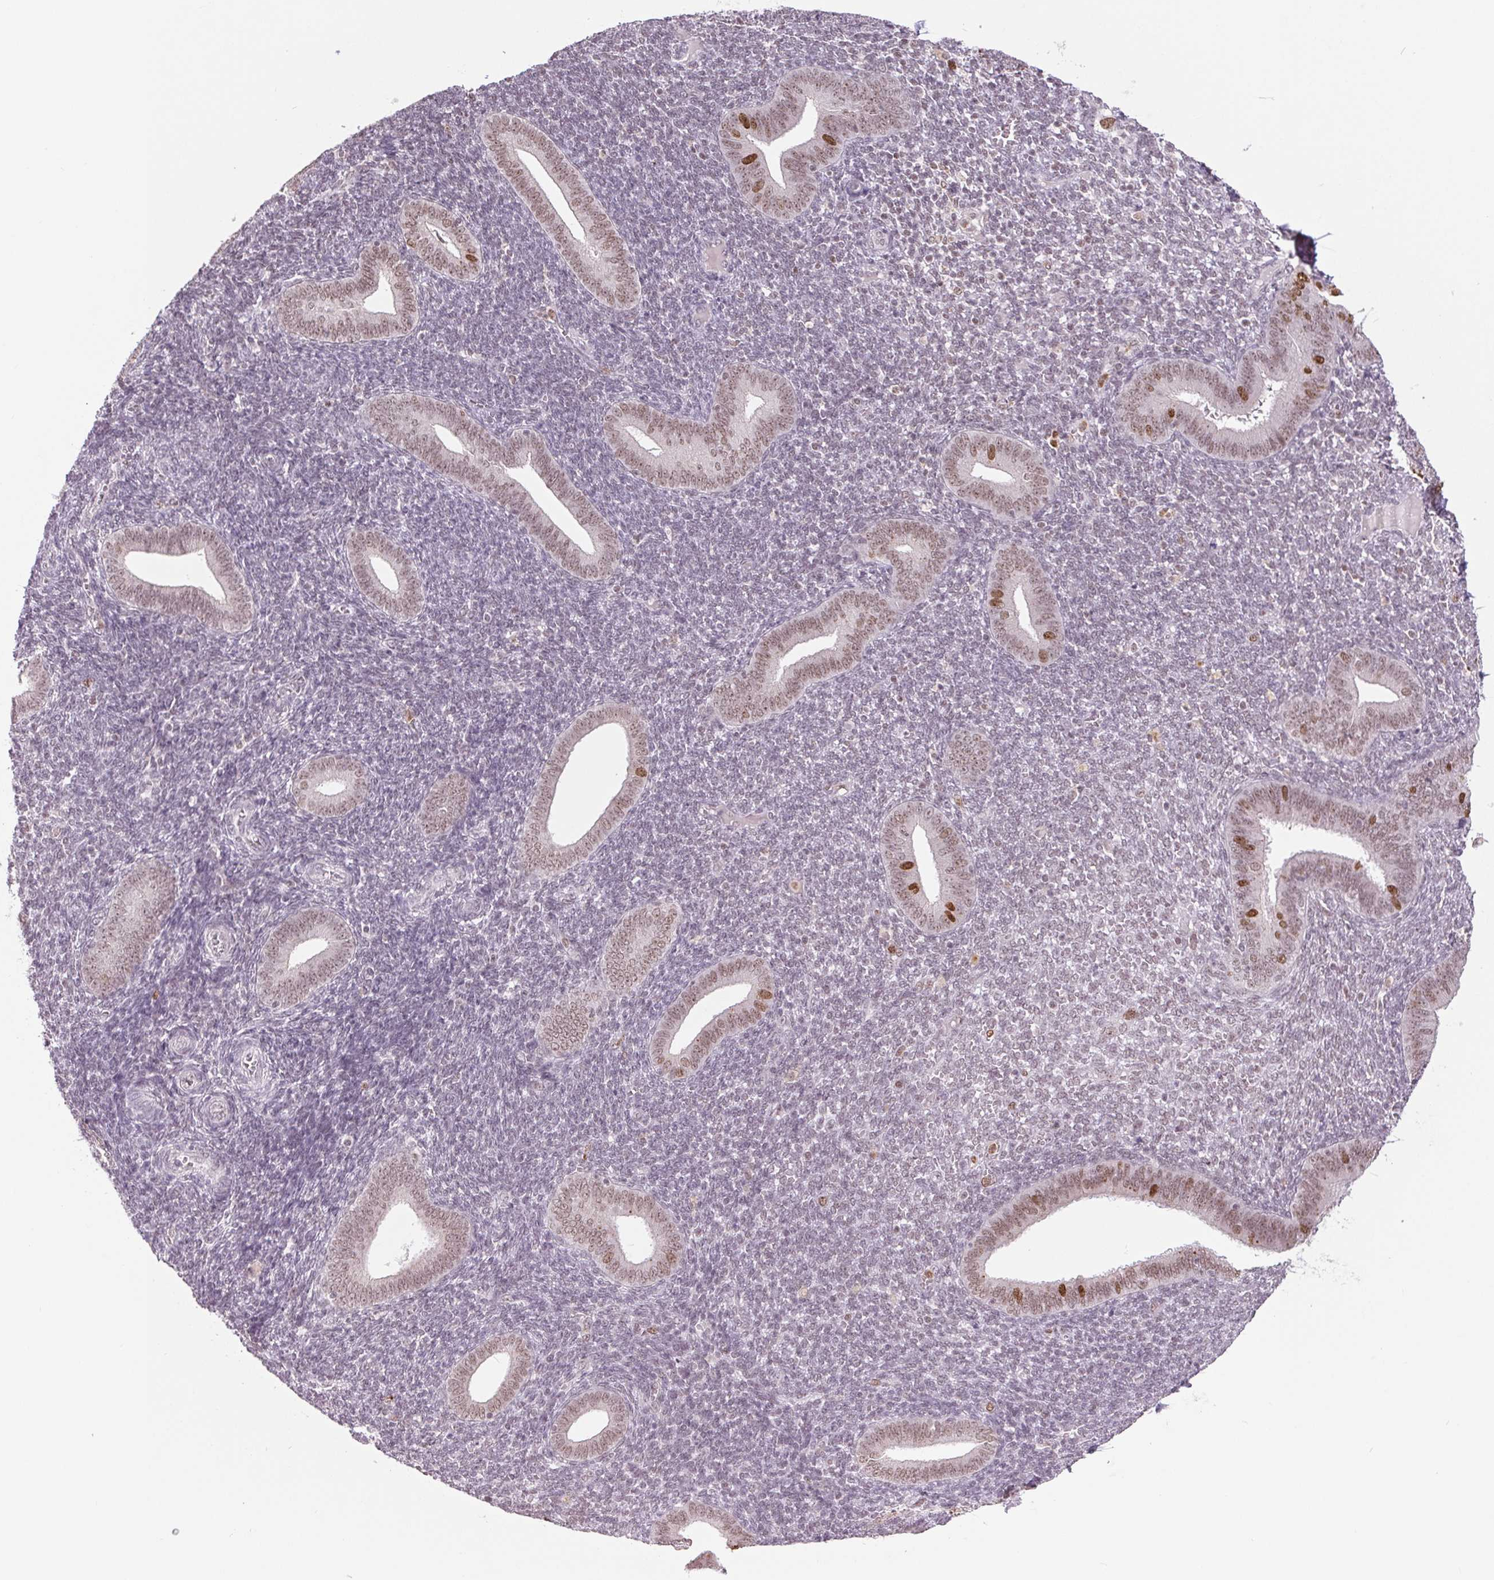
{"staining": {"intensity": "negative", "quantity": "none", "location": "none"}, "tissue": "endometrium", "cell_type": "Cells in endometrial stroma", "image_type": "normal", "snomed": [{"axis": "morphology", "description": "Normal tissue, NOS"}, {"axis": "topography", "description": "Endometrium"}], "caption": "Immunohistochemistry of benign endometrium reveals no expression in cells in endometrial stroma. (Brightfield microscopy of DAB (3,3'-diaminobenzidine) IHC at high magnification).", "gene": "SMIM6", "patient": {"sex": "female", "age": 25}}